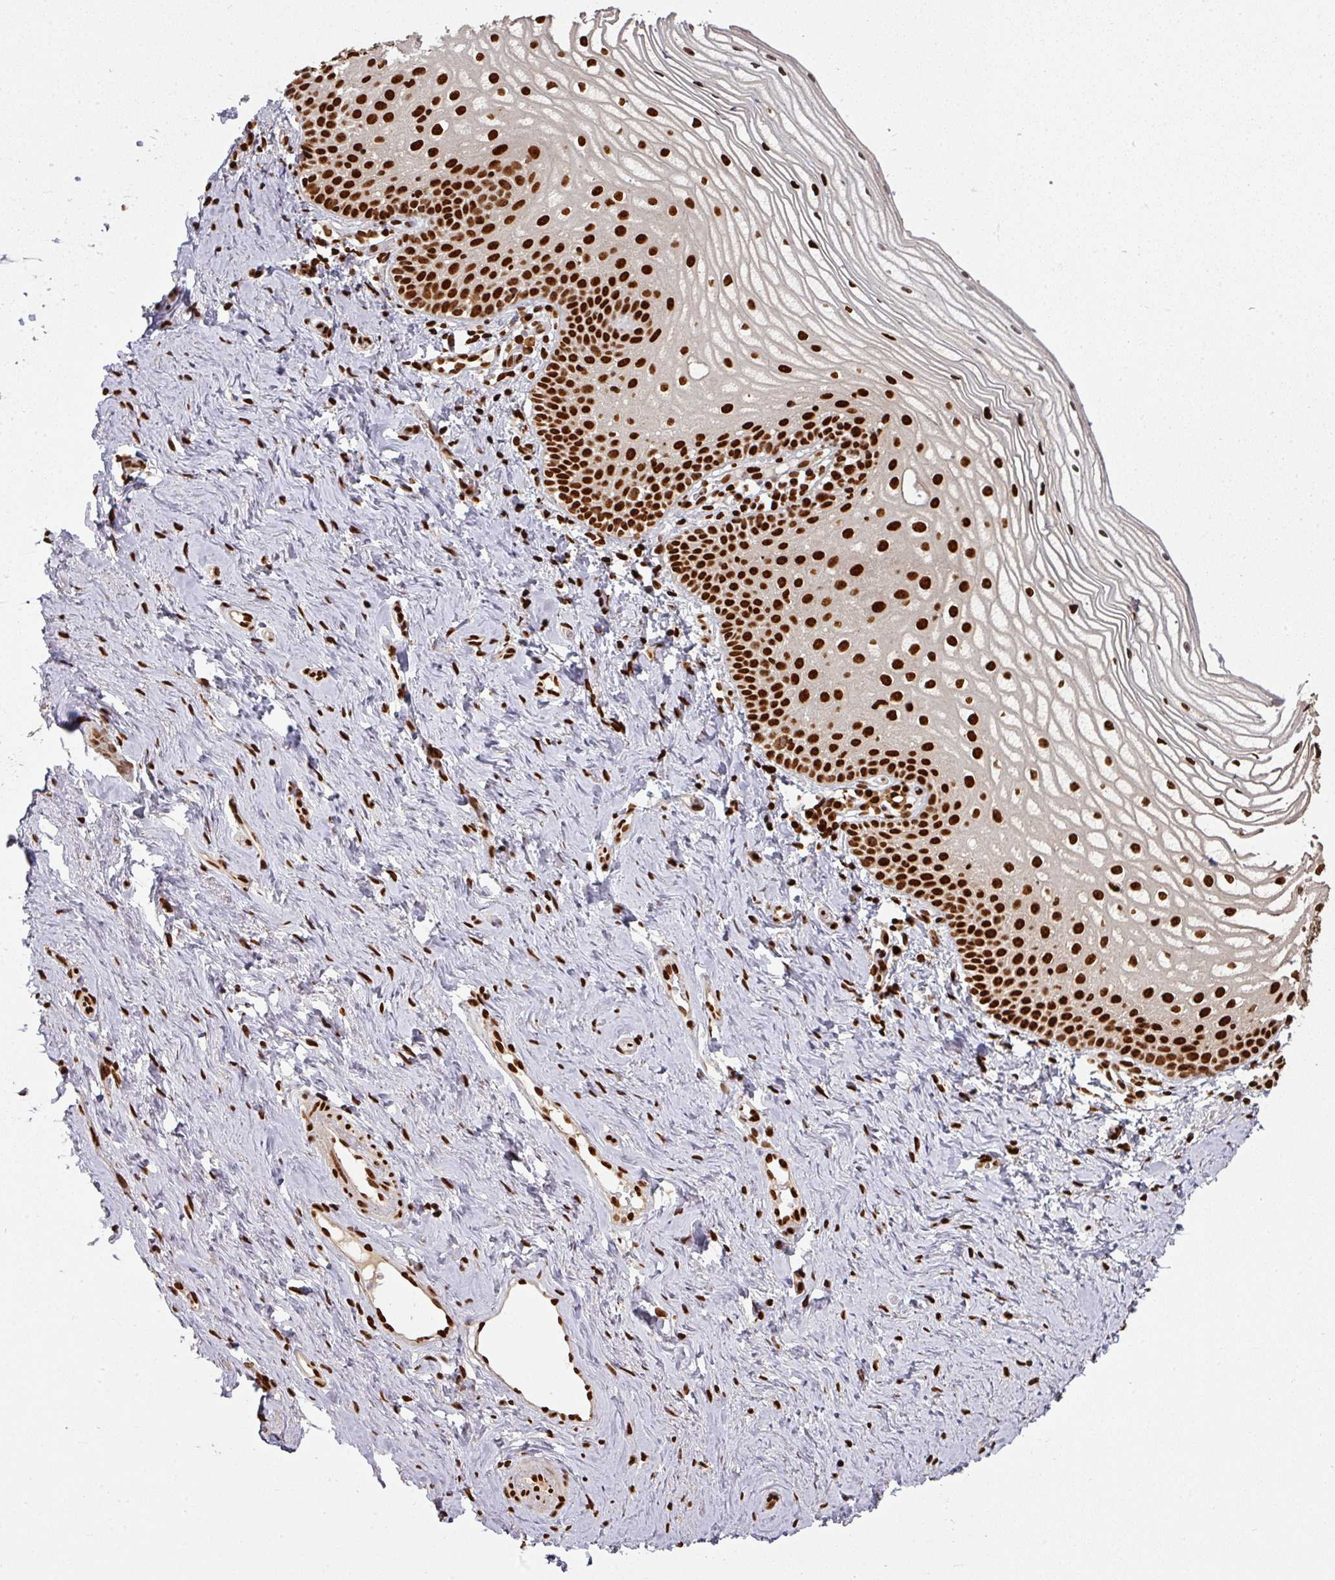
{"staining": {"intensity": "strong", "quantity": ">75%", "location": "nuclear"}, "tissue": "vagina", "cell_type": "Squamous epithelial cells", "image_type": "normal", "snomed": [{"axis": "morphology", "description": "Normal tissue, NOS"}, {"axis": "topography", "description": "Vagina"}], "caption": "Immunohistochemical staining of benign human vagina displays >75% levels of strong nuclear protein staining in about >75% of squamous epithelial cells.", "gene": "SIK3", "patient": {"sex": "female", "age": 56}}